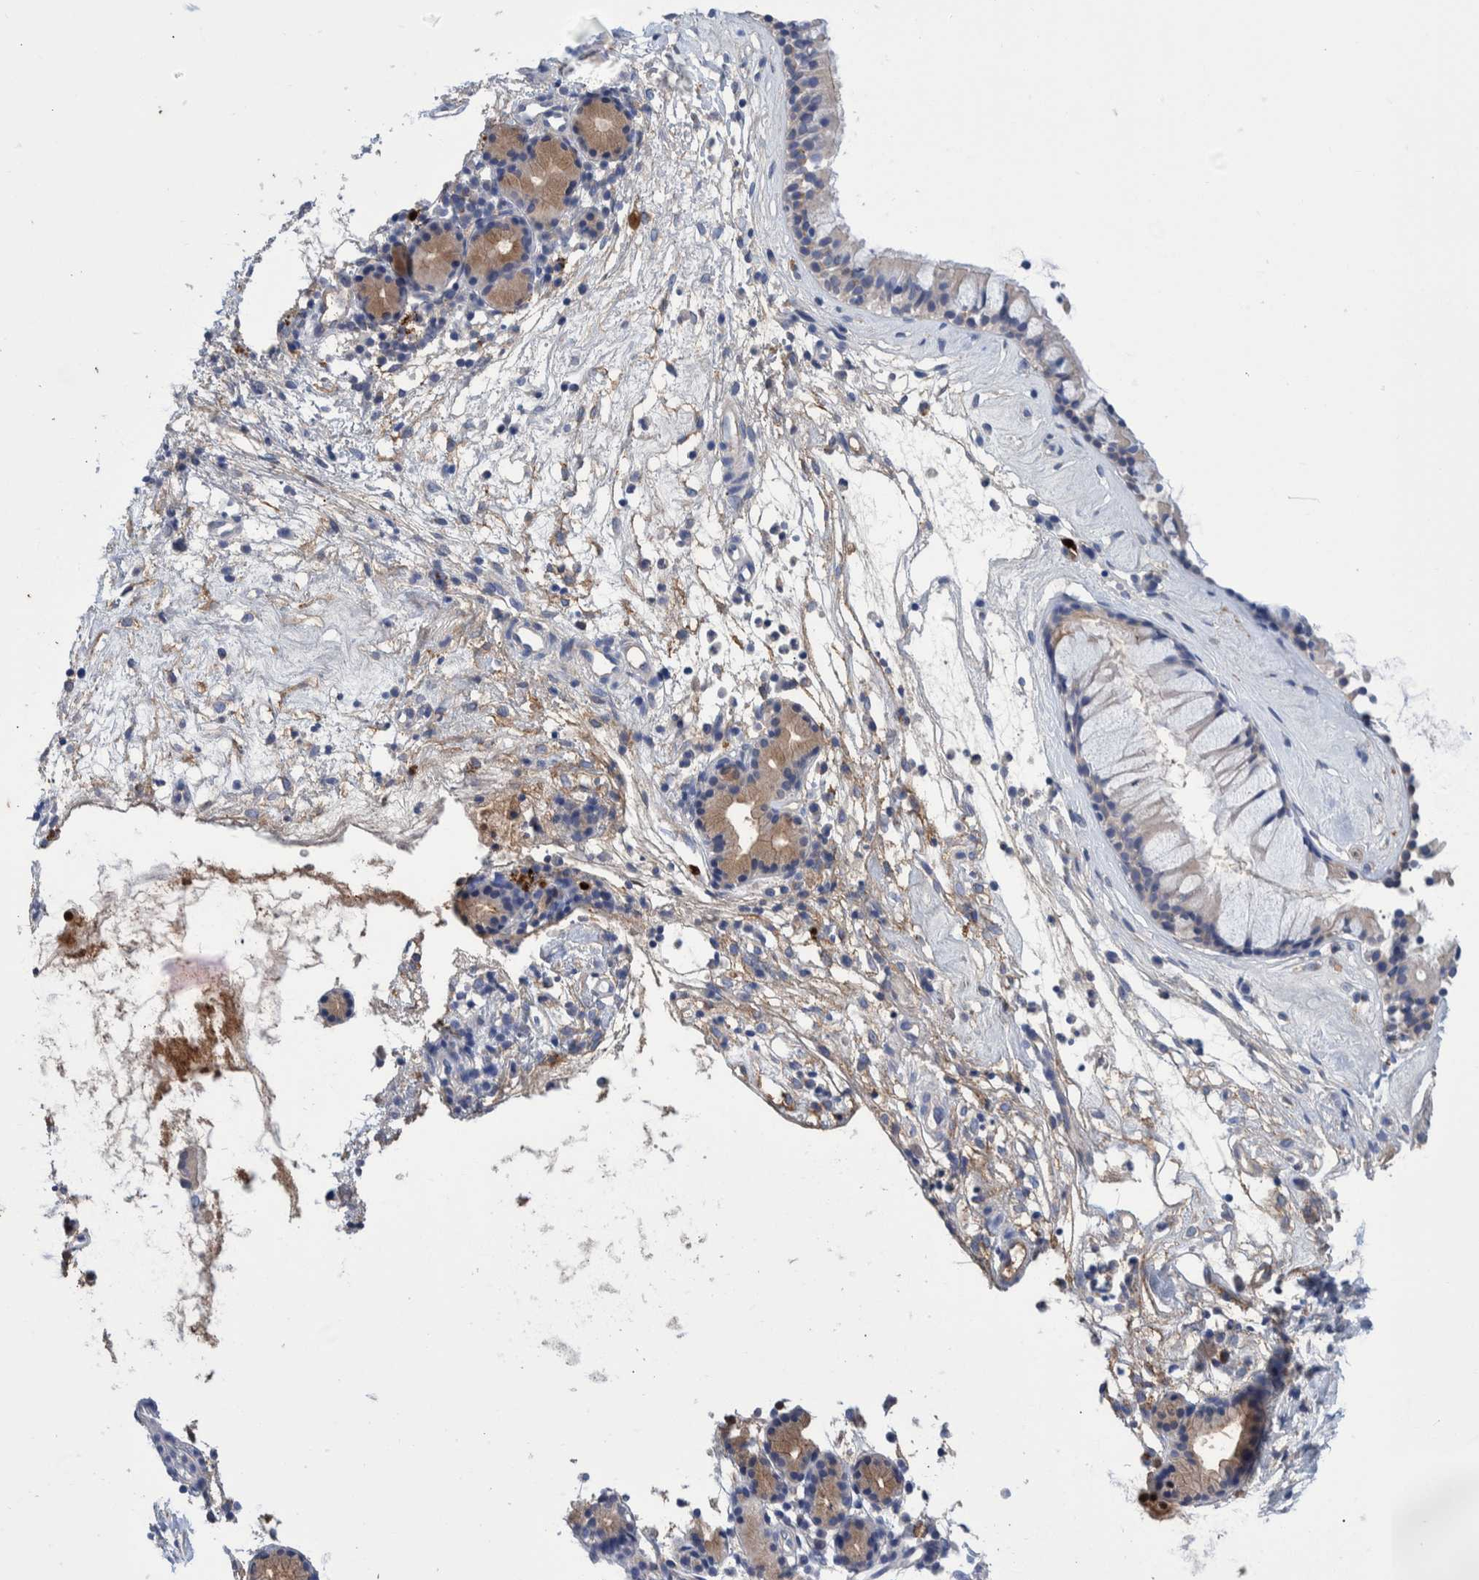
{"staining": {"intensity": "weak", "quantity": "<25%", "location": "cytoplasmic/membranous"}, "tissue": "nasopharynx", "cell_type": "Respiratory epithelial cells", "image_type": "normal", "snomed": [{"axis": "morphology", "description": "Normal tissue, NOS"}, {"axis": "topography", "description": "Nasopharynx"}], "caption": "This is an IHC photomicrograph of normal human nasopharynx. There is no expression in respiratory epithelial cells.", "gene": "DLL4", "patient": {"sex": "female", "age": 42}}